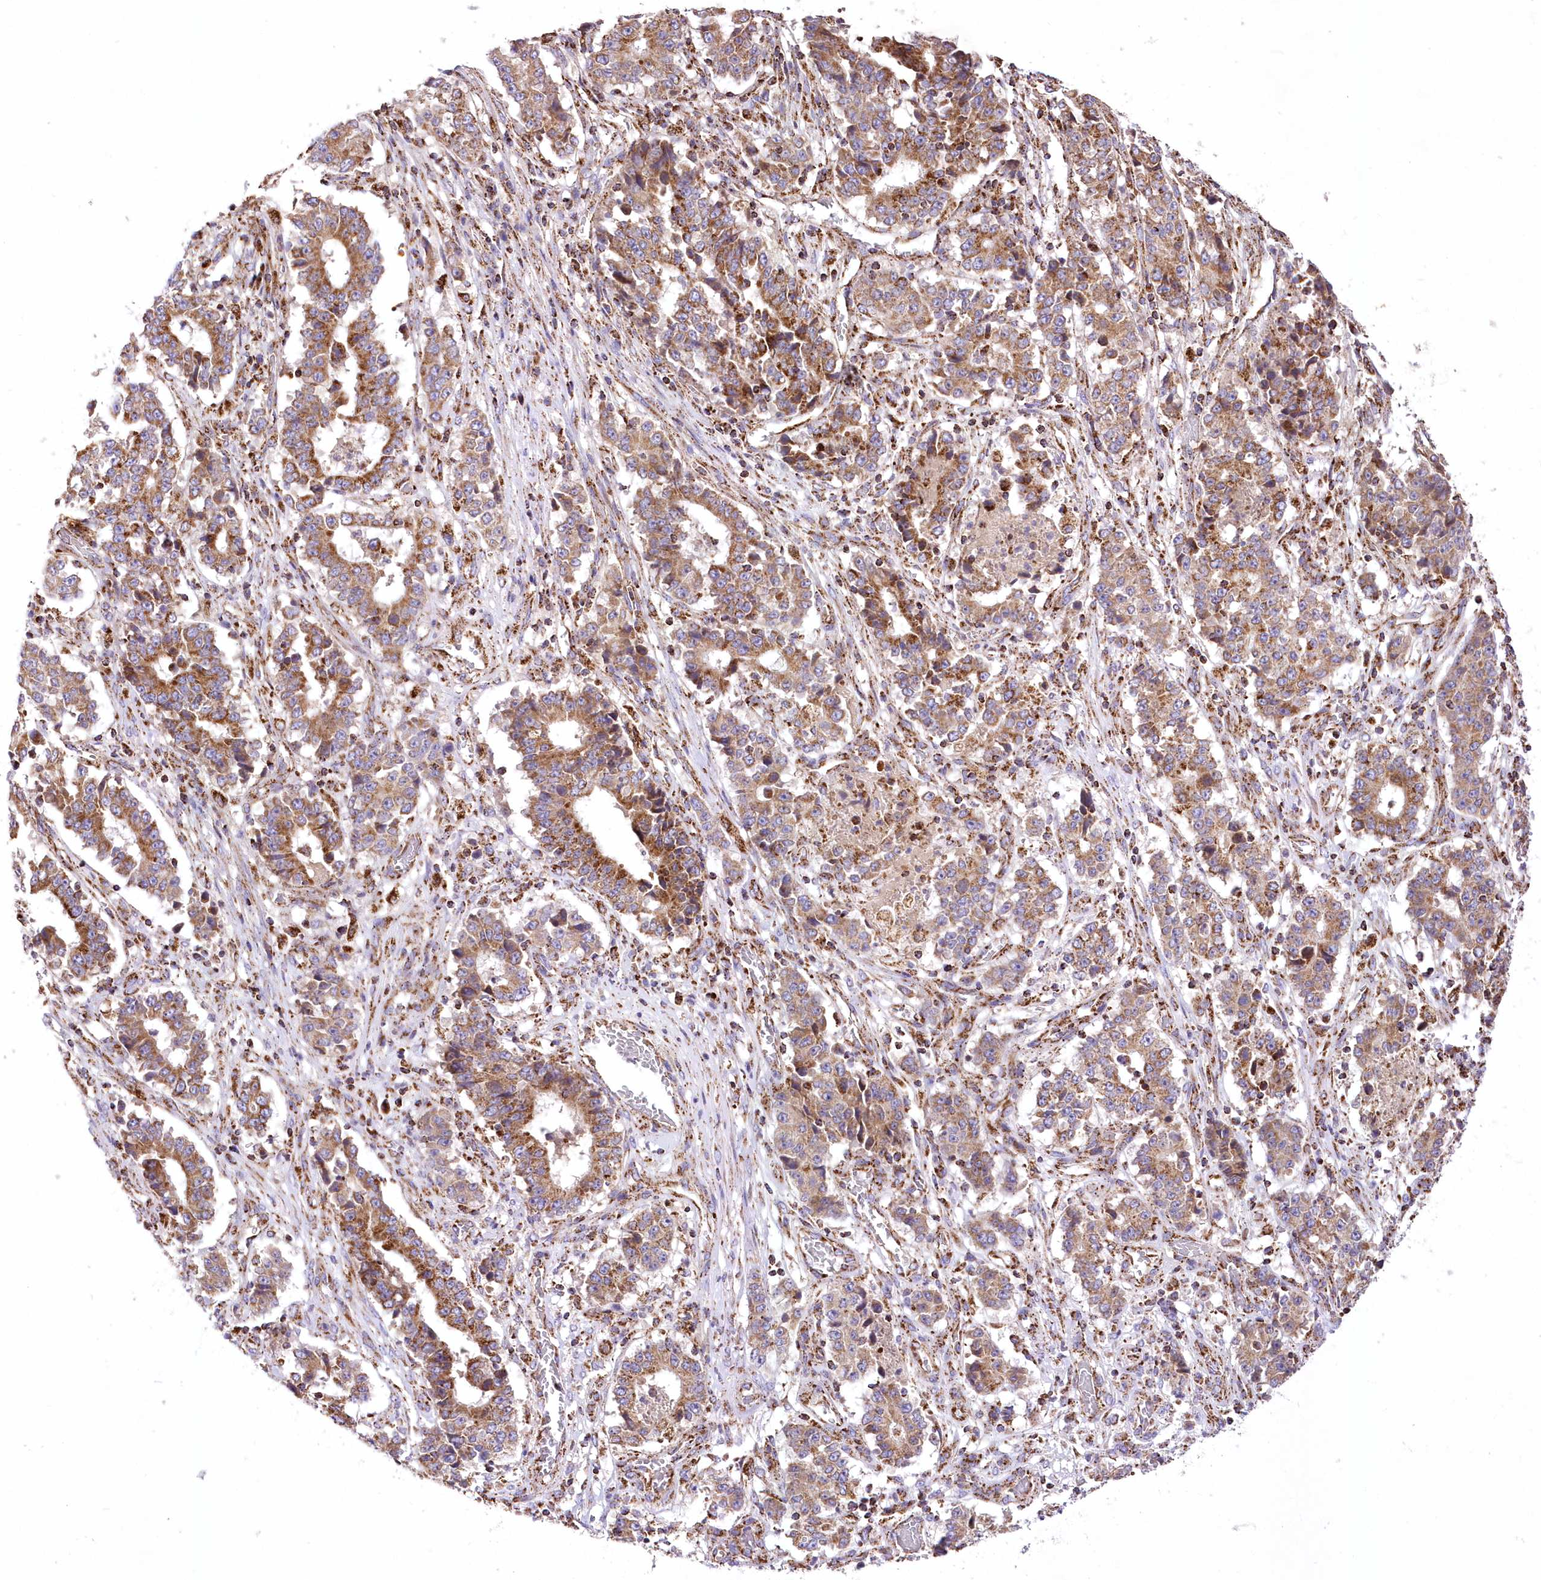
{"staining": {"intensity": "moderate", "quantity": ">75%", "location": "cytoplasmic/membranous"}, "tissue": "stomach cancer", "cell_type": "Tumor cells", "image_type": "cancer", "snomed": [{"axis": "morphology", "description": "Adenocarcinoma, NOS"}, {"axis": "topography", "description": "Stomach"}], "caption": "Stomach adenocarcinoma was stained to show a protein in brown. There is medium levels of moderate cytoplasmic/membranous positivity in approximately >75% of tumor cells.", "gene": "ASNSD1", "patient": {"sex": "male", "age": 59}}